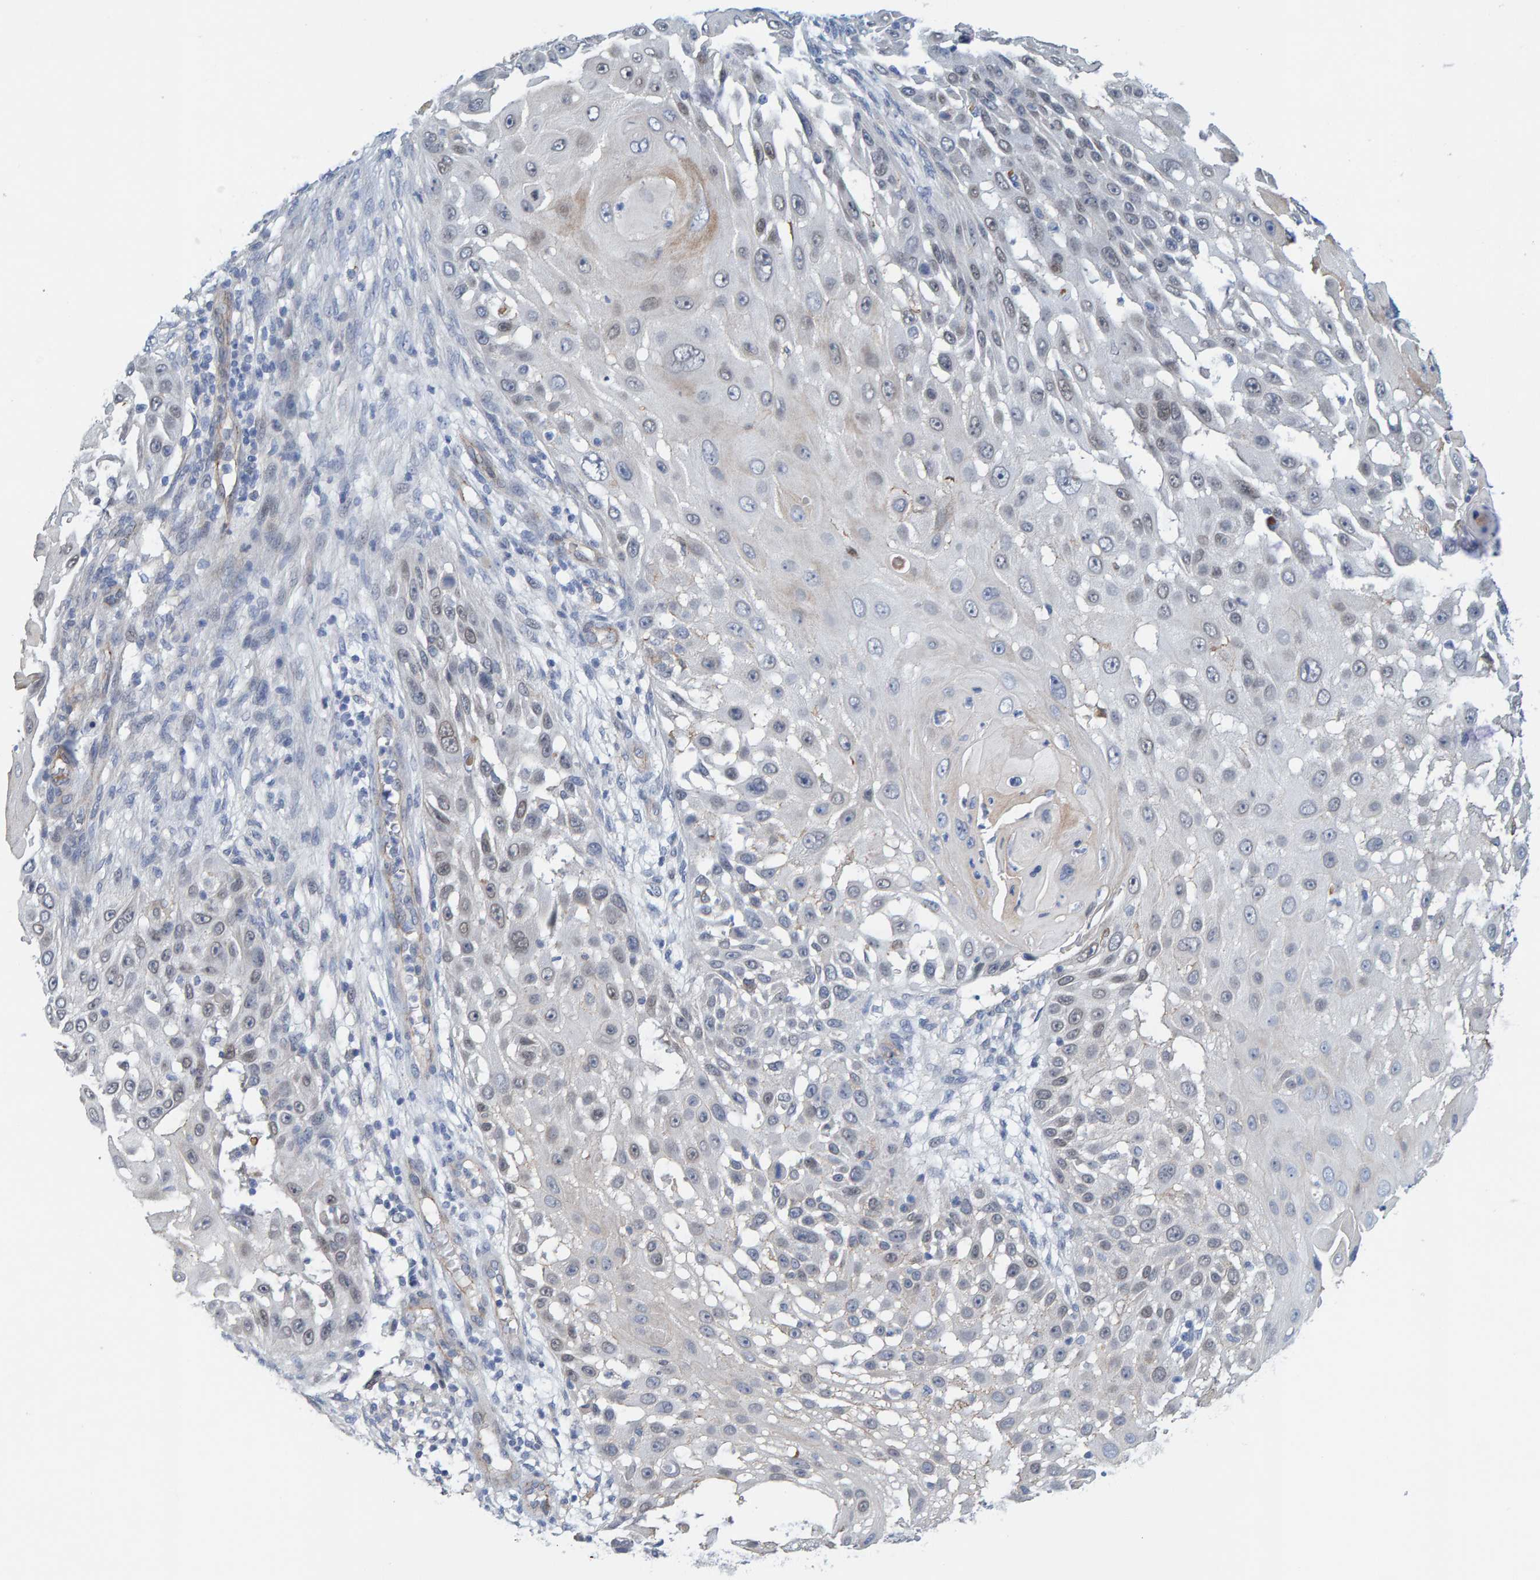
{"staining": {"intensity": "weak", "quantity": "<25%", "location": "cytoplasmic/membranous,nuclear"}, "tissue": "skin cancer", "cell_type": "Tumor cells", "image_type": "cancer", "snomed": [{"axis": "morphology", "description": "Squamous cell carcinoma, NOS"}, {"axis": "topography", "description": "Skin"}], "caption": "Immunohistochemical staining of human skin cancer (squamous cell carcinoma) demonstrates no significant expression in tumor cells.", "gene": "KRBA2", "patient": {"sex": "female", "age": 44}}